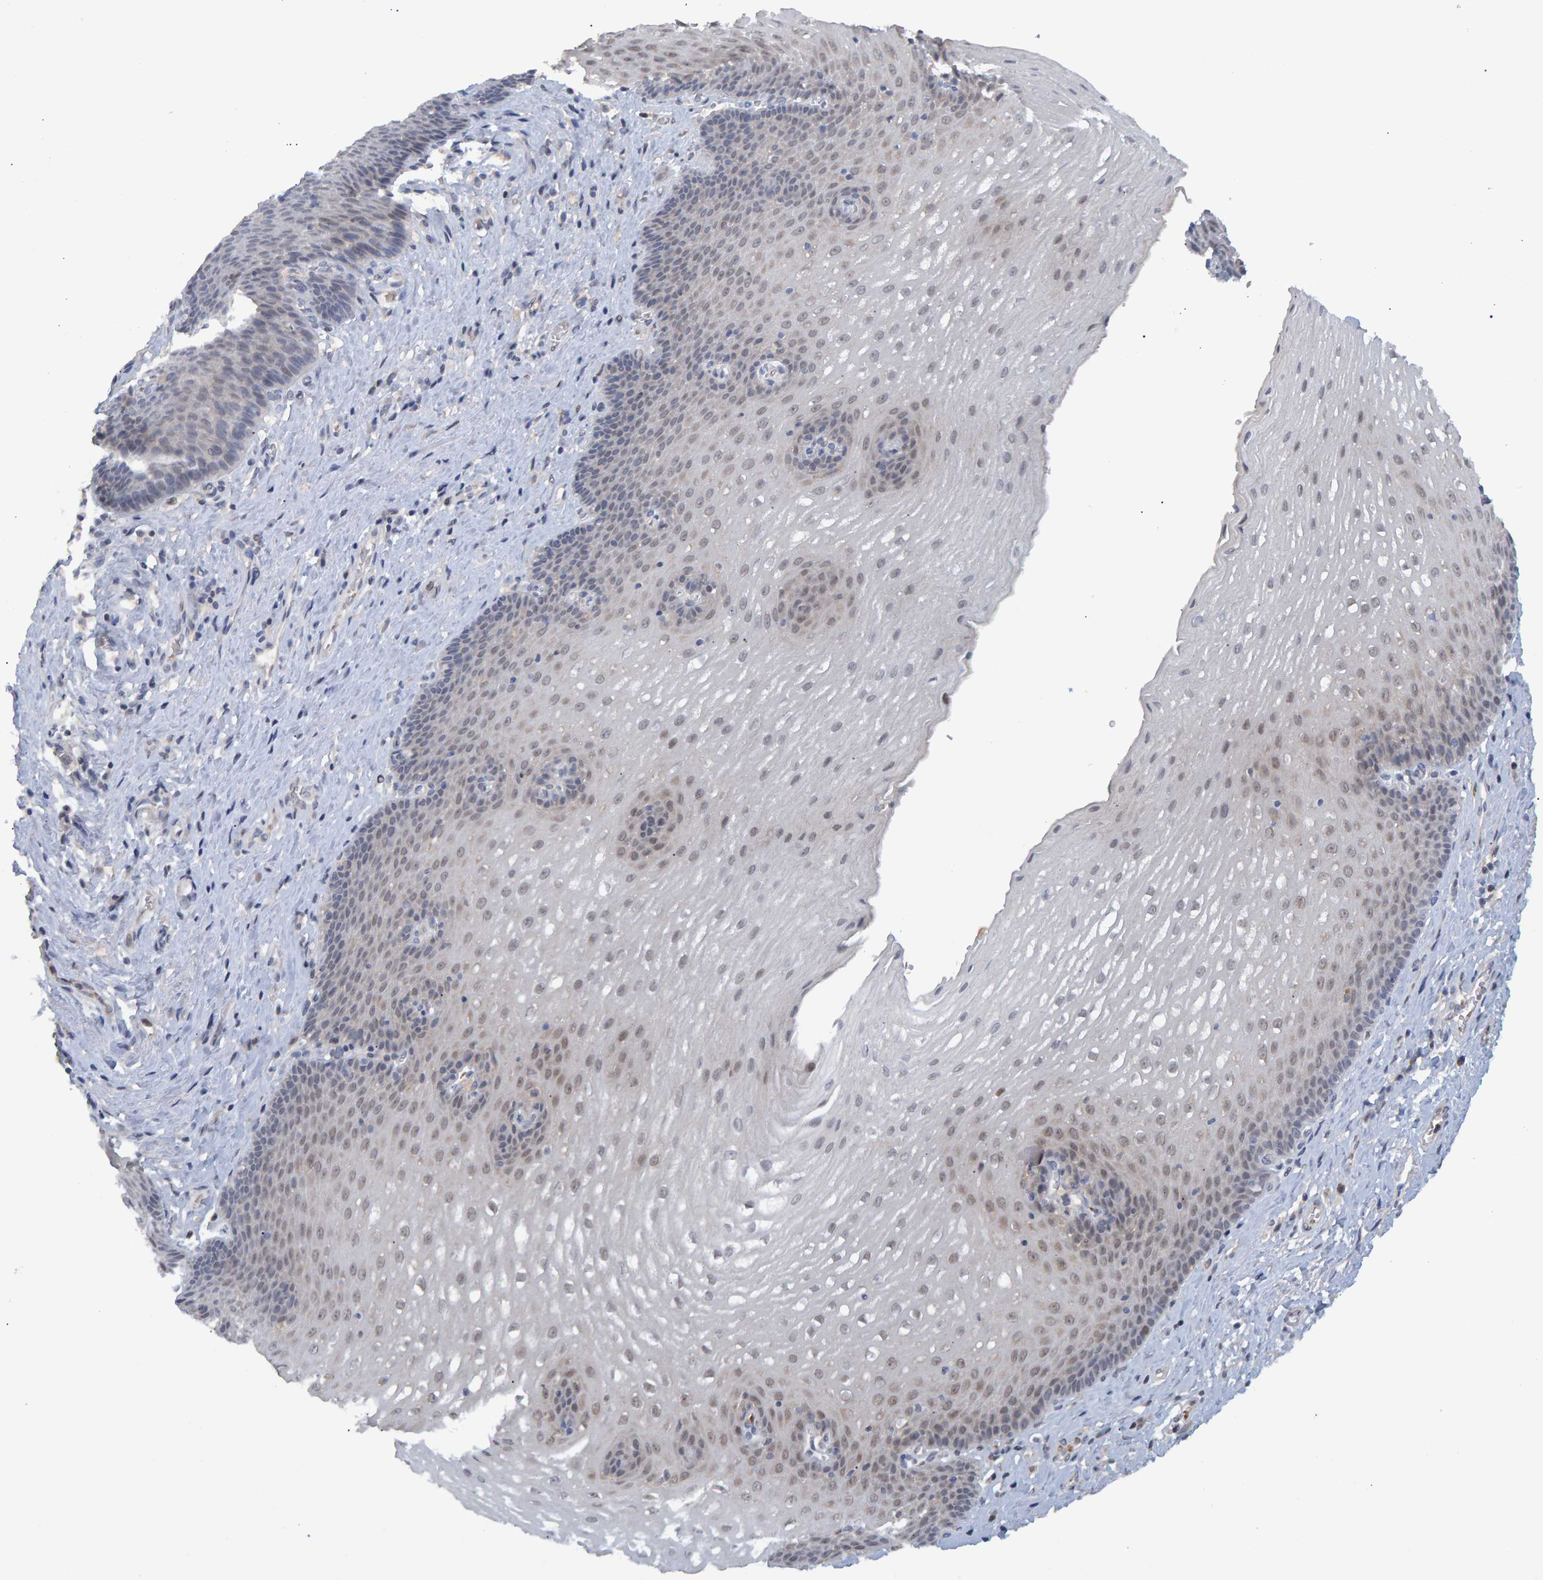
{"staining": {"intensity": "moderate", "quantity": "25%-75%", "location": "cytoplasmic/membranous,nuclear"}, "tissue": "esophagus", "cell_type": "Squamous epithelial cells", "image_type": "normal", "snomed": [{"axis": "morphology", "description": "Normal tissue, NOS"}, {"axis": "topography", "description": "Esophagus"}], "caption": "Esophagus stained with a protein marker exhibits moderate staining in squamous epithelial cells.", "gene": "ESRP1", "patient": {"sex": "male", "age": 48}}